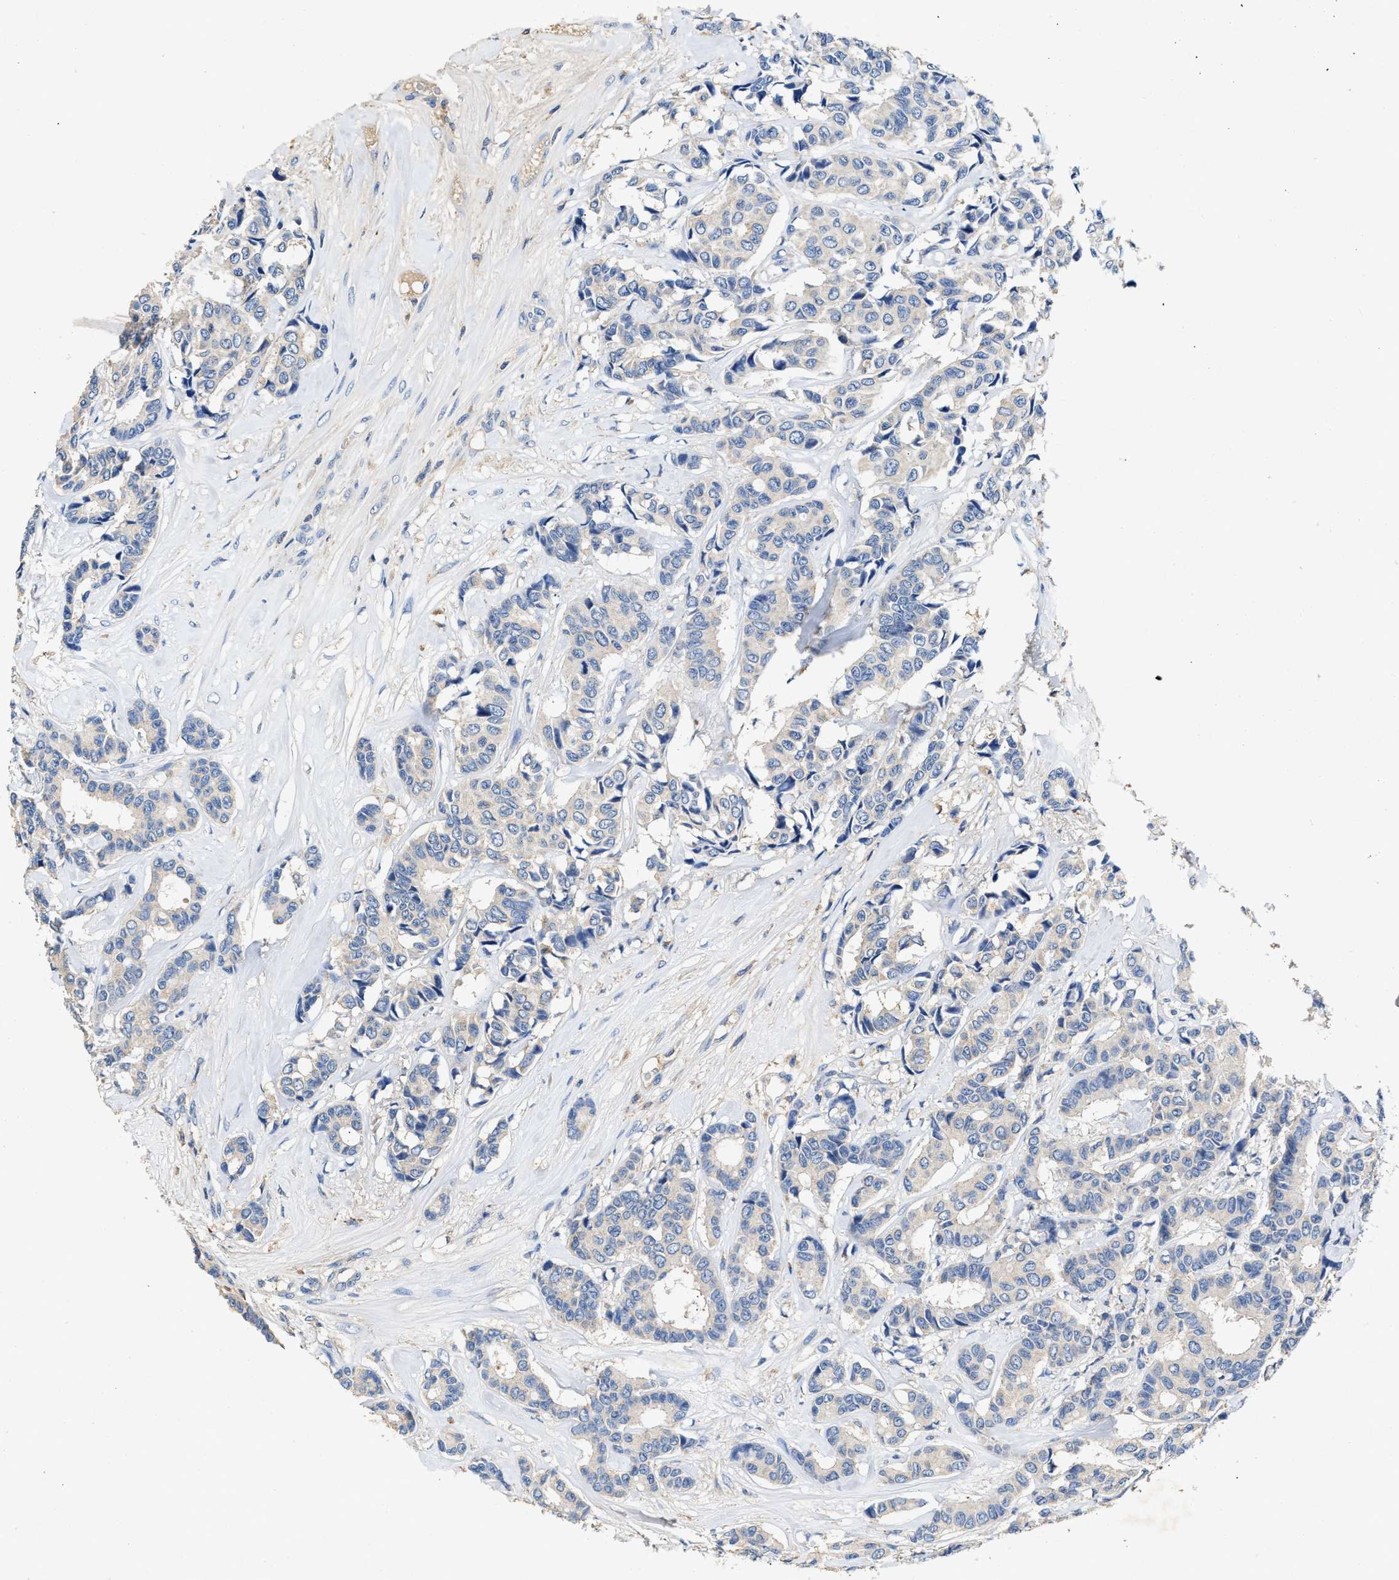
{"staining": {"intensity": "negative", "quantity": "none", "location": "none"}, "tissue": "breast cancer", "cell_type": "Tumor cells", "image_type": "cancer", "snomed": [{"axis": "morphology", "description": "Duct carcinoma"}, {"axis": "topography", "description": "Breast"}], "caption": "High power microscopy image of an immunohistochemistry (IHC) histopathology image of intraductal carcinoma (breast), revealing no significant staining in tumor cells.", "gene": "SLCO2B1", "patient": {"sex": "female", "age": 87}}